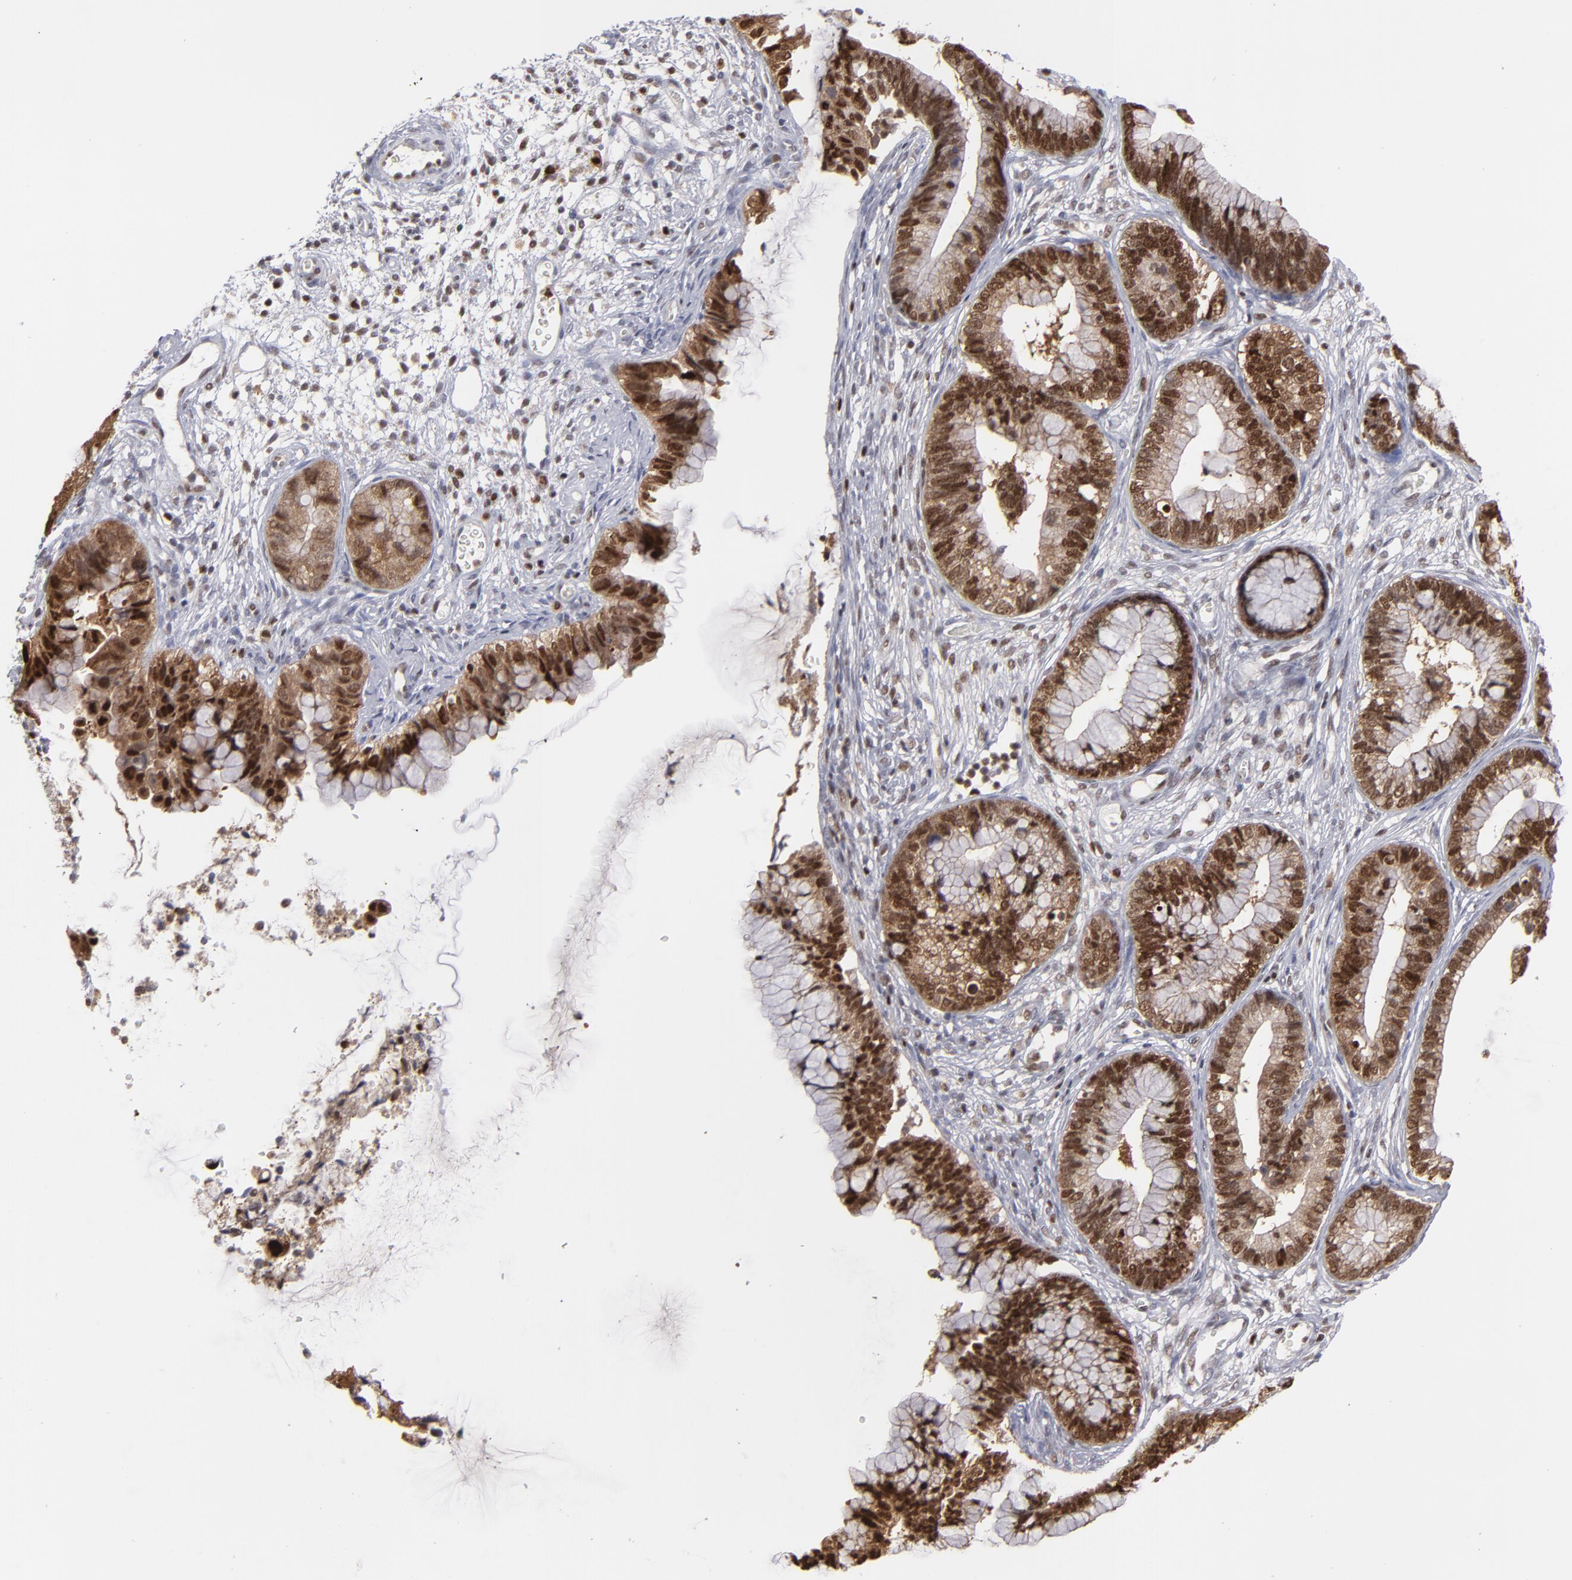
{"staining": {"intensity": "moderate", "quantity": "25%-75%", "location": "cytoplasmic/membranous,nuclear"}, "tissue": "cervical cancer", "cell_type": "Tumor cells", "image_type": "cancer", "snomed": [{"axis": "morphology", "description": "Adenocarcinoma, NOS"}, {"axis": "topography", "description": "Cervix"}], "caption": "Immunohistochemistry (IHC) (DAB (3,3'-diaminobenzidine)) staining of human cervical adenocarcinoma displays moderate cytoplasmic/membranous and nuclear protein positivity in approximately 25%-75% of tumor cells. (Stains: DAB in brown, nuclei in blue, Microscopy: brightfield microscopy at high magnification).", "gene": "GSR", "patient": {"sex": "female", "age": 44}}